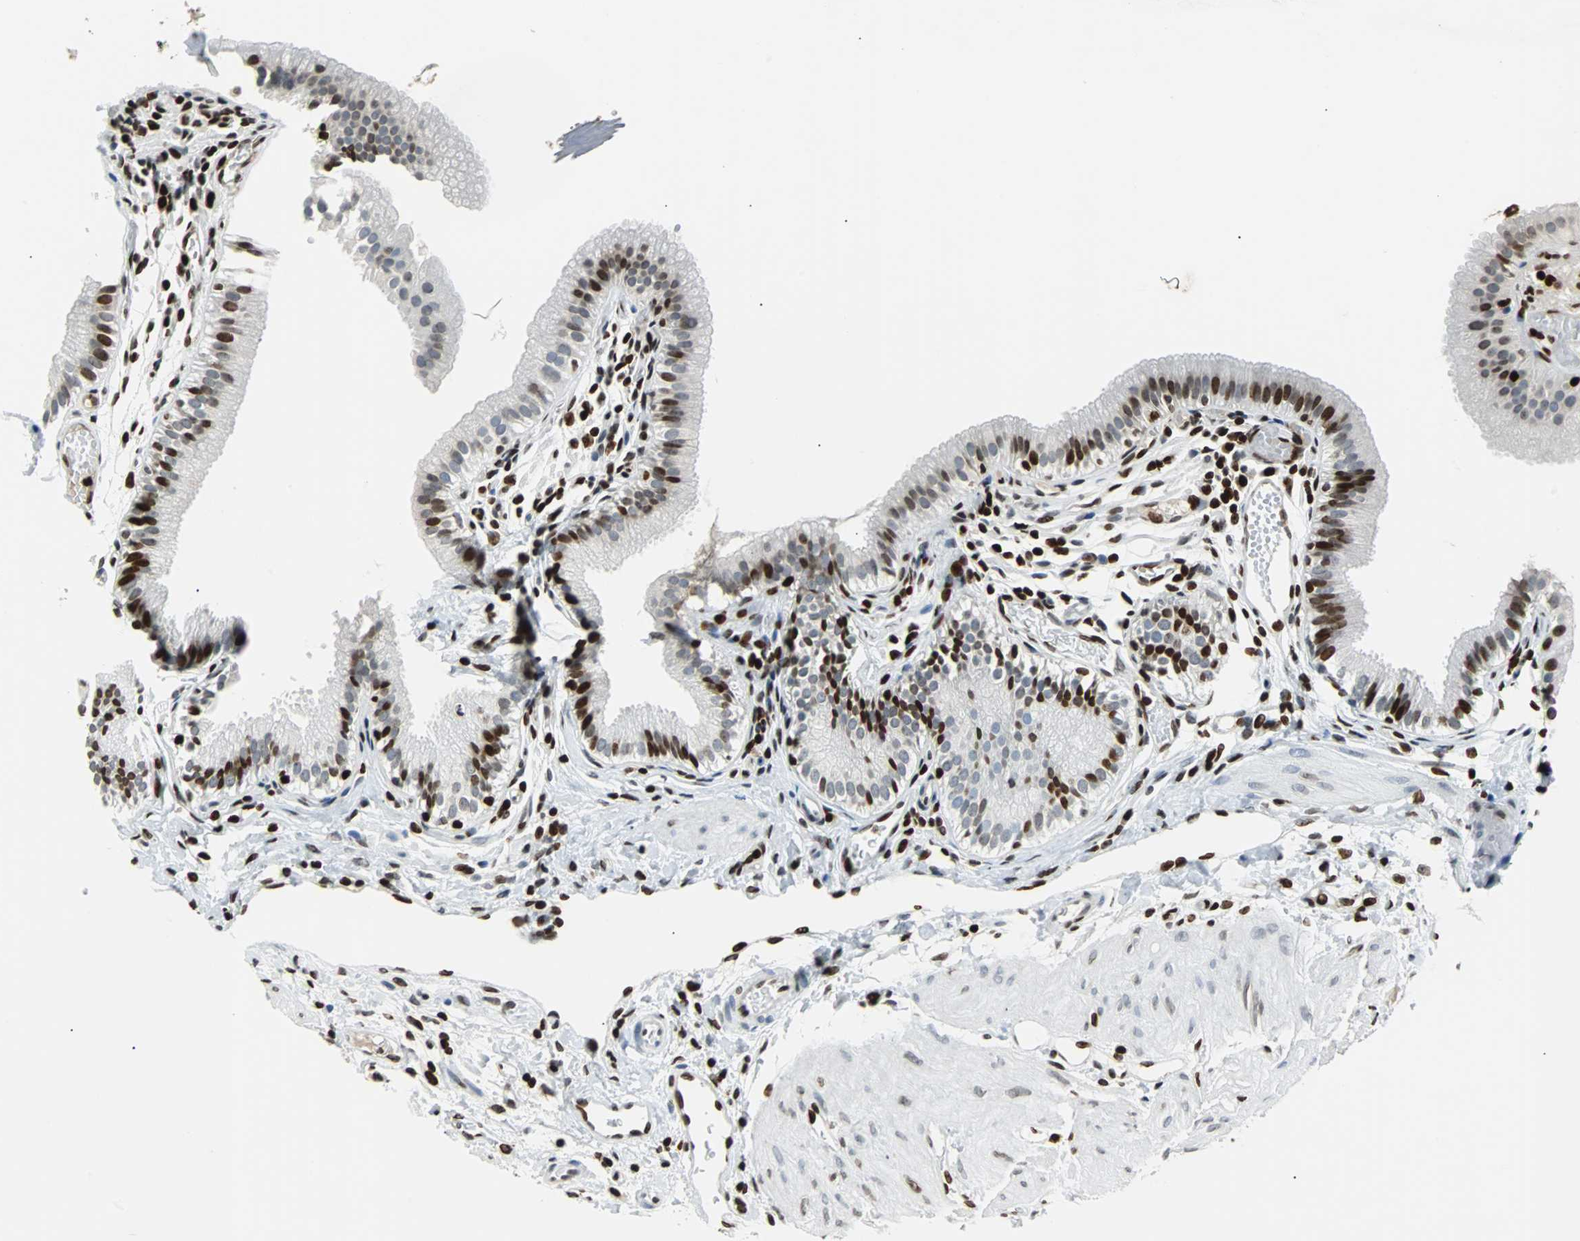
{"staining": {"intensity": "strong", "quantity": "25%-75%", "location": "nuclear"}, "tissue": "gallbladder", "cell_type": "Glandular cells", "image_type": "normal", "snomed": [{"axis": "morphology", "description": "Normal tissue, NOS"}, {"axis": "topography", "description": "Gallbladder"}], "caption": "DAB (3,3'-diaminobenzidine) immunohistochemical staining of unremarkable human gallbladder shows strong nuclear protein staining in about 25%-75% of glandular cells.", "gene": "ZNF131", "patient": {"sex": "female", "age": 26}}